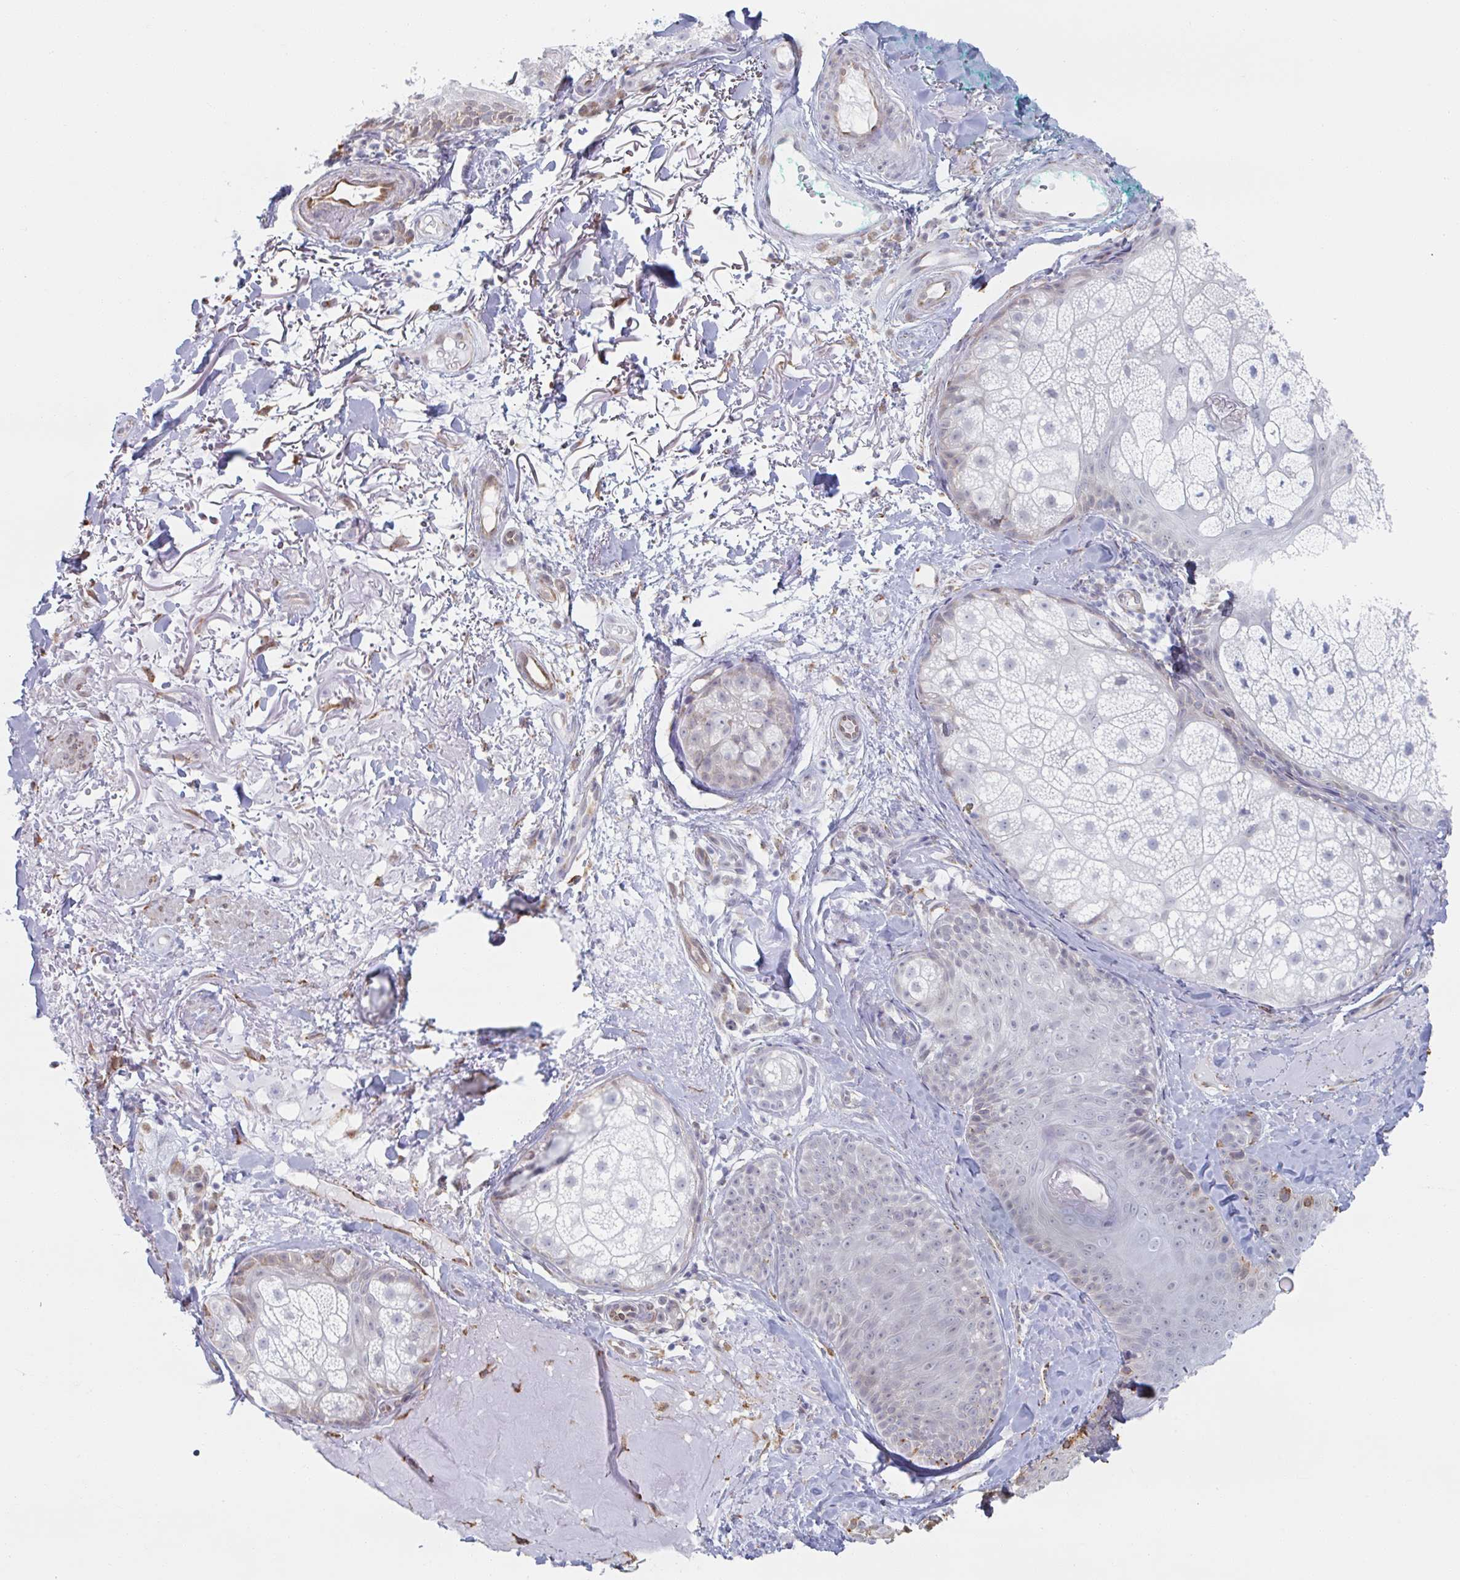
{"staining": {"intensity": "moderate", "quantity": "<25%", "location": "cytoplasmic/membranous"}, "tissue": "skin", "cell_type": "Fibroblasts", "image_type": "normal", "snomed": [{"axis": "morphology", "description": "Normal tissue, NOS"}, {"axis": "topography", "description": "Skin"}], "caption": "This photomicrograph reveals IHC staining of normal human skin, with low moderate cytoplasmic/membranous expression in about <25% of fibroblasts.", "gene": "RAB5IF", "patient": {"sex": "male", "age": 73}}